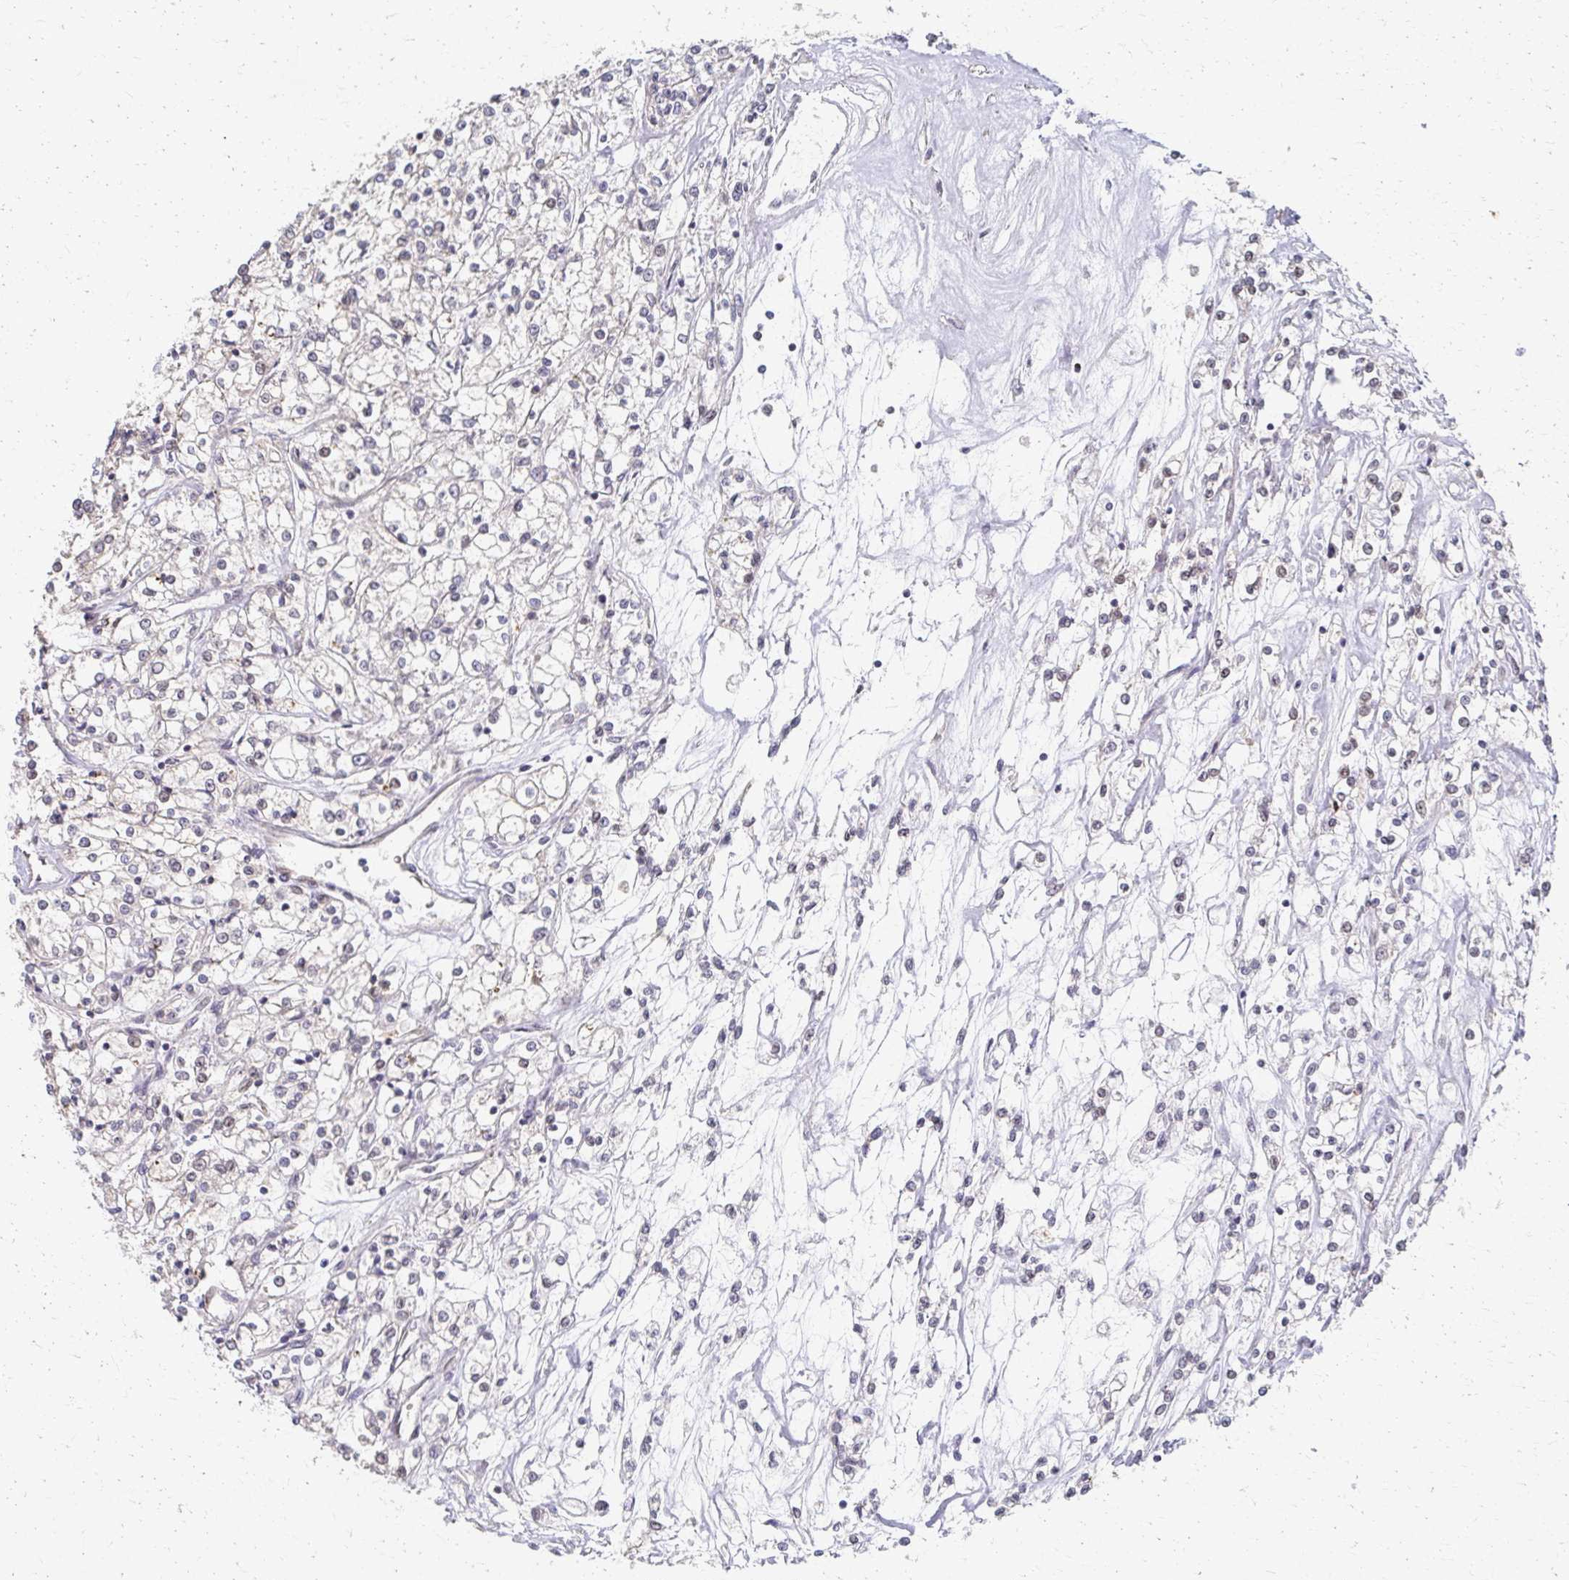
{"staining": {"intensity": "negative", "quantity": "none", "location": "none"}, "tissue": "renal cancer", "cell_type": "Tumor cells", "image_type": "cancer", "snomed": [{"axis": "morphology", "description": "Adenocarcinoma, NOS"}, {"axis": "topography", "description": "Kidney"}], "caption": "High magnification brightfield microscopy of renal cancer (adenocarcinoma) stained with DAB (3,3'-diaminobenzidine) (brown) and counterstained with hematoxylin (blue): tumor cells show no significant expression. The staining is performed using DAB brown chromogen with nuclei counter-stained in using hematoxylin.", "gene": "EOLA2", "patient": {"sex": "female", "age": 59}}